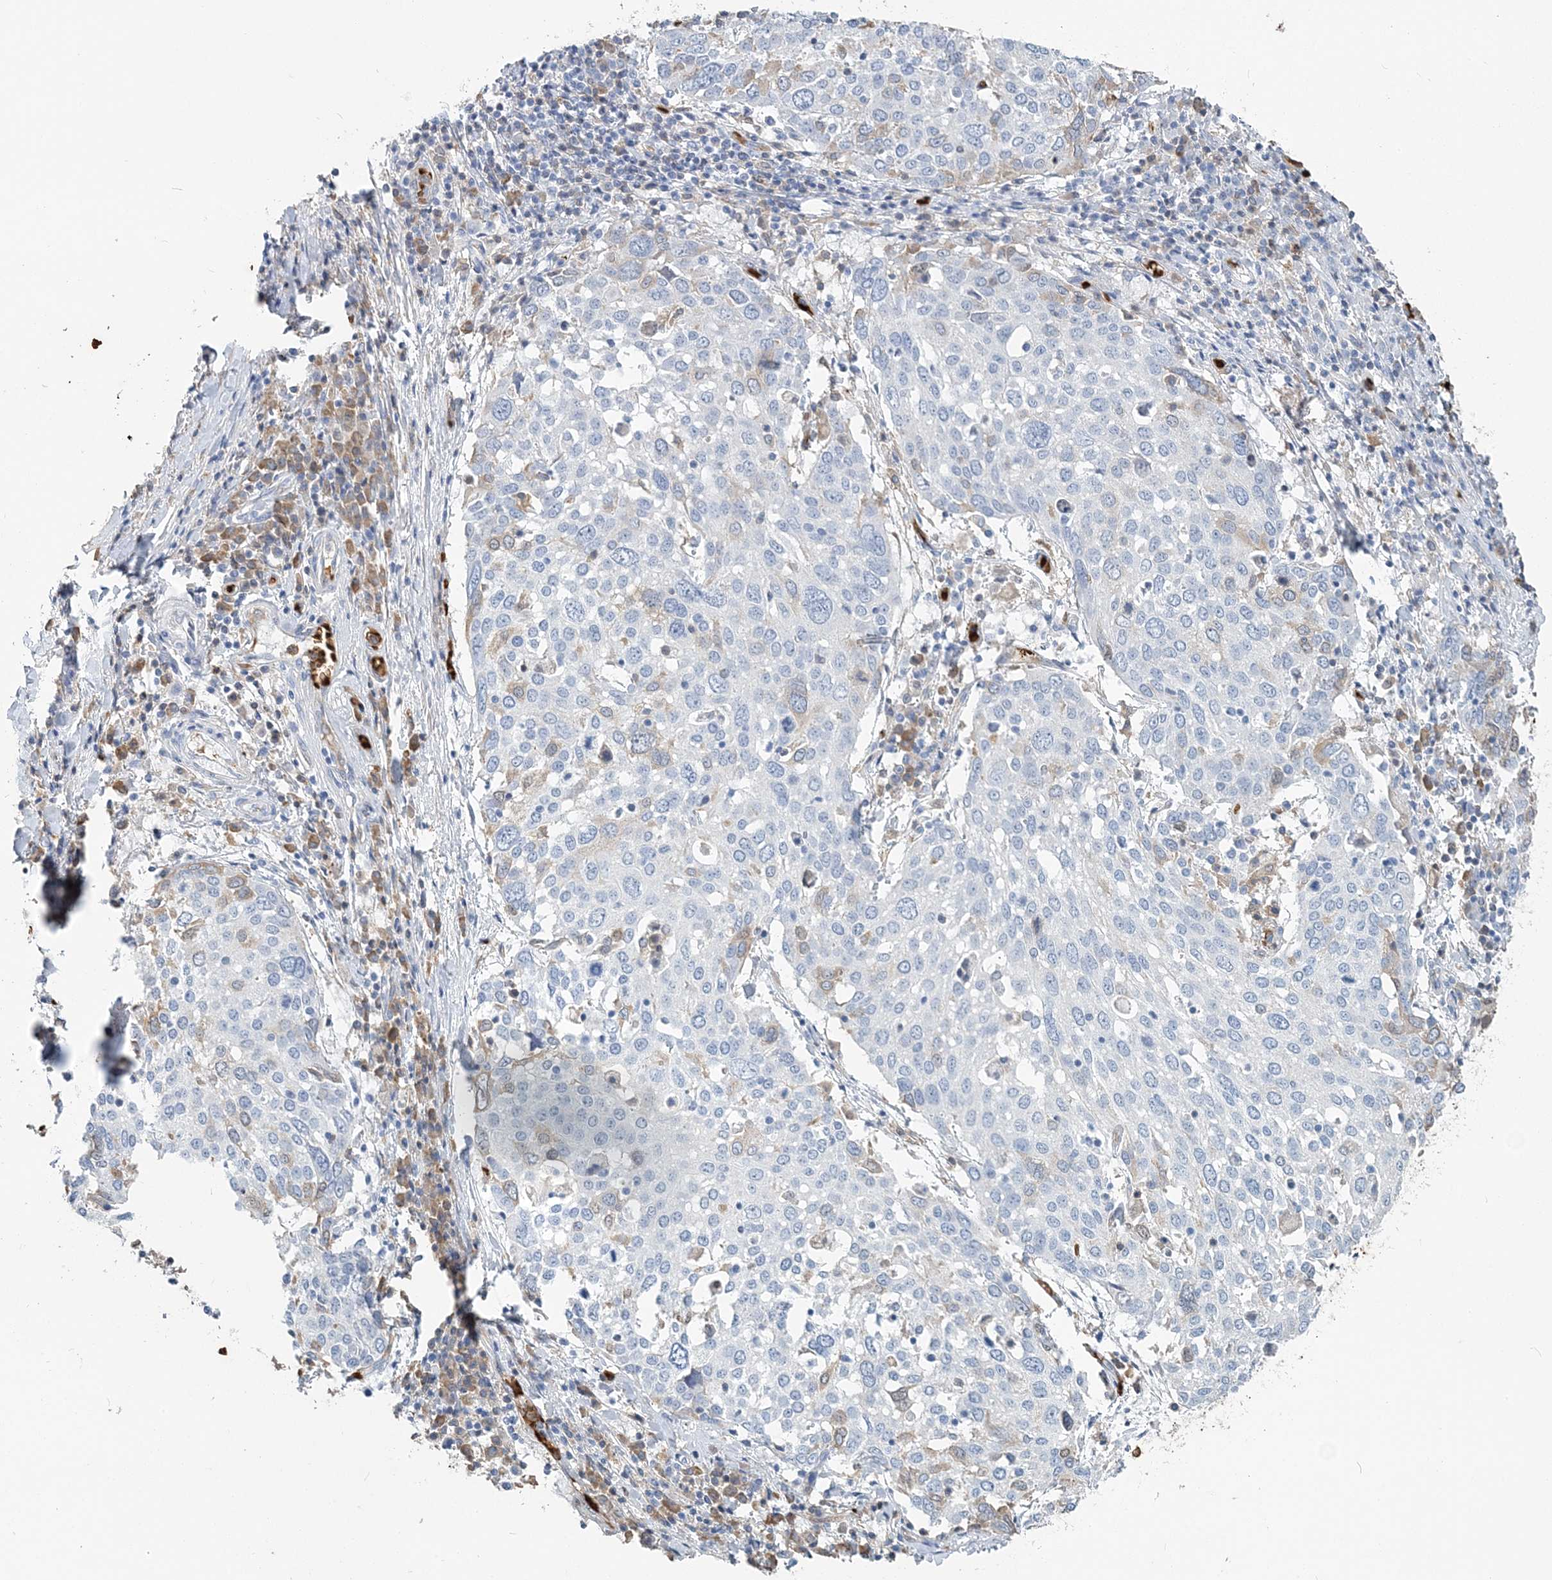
{"staining": {"intensity": "negative", "quantity": "none", "location": "none"}, "tissue": "lung cancer", "cell_type": "Tumor cells", "image_type": "cancer", "snomed": [{"axis": "morphology", "description": "Squamous cell carcinoma, NOS"}, {"axis": "topography", "description": "Lung"}], "caption": "IHC of squamous cell carcinoma (lung) displays no positivity in tumor cells. The staining is performed using DAB (3,3'-diaminobenzidine) brown chromogen with nuclei counter-stained in using hematoxylin.", "gene": "HBD", "patient": {"sex": "male", "age": 65}}